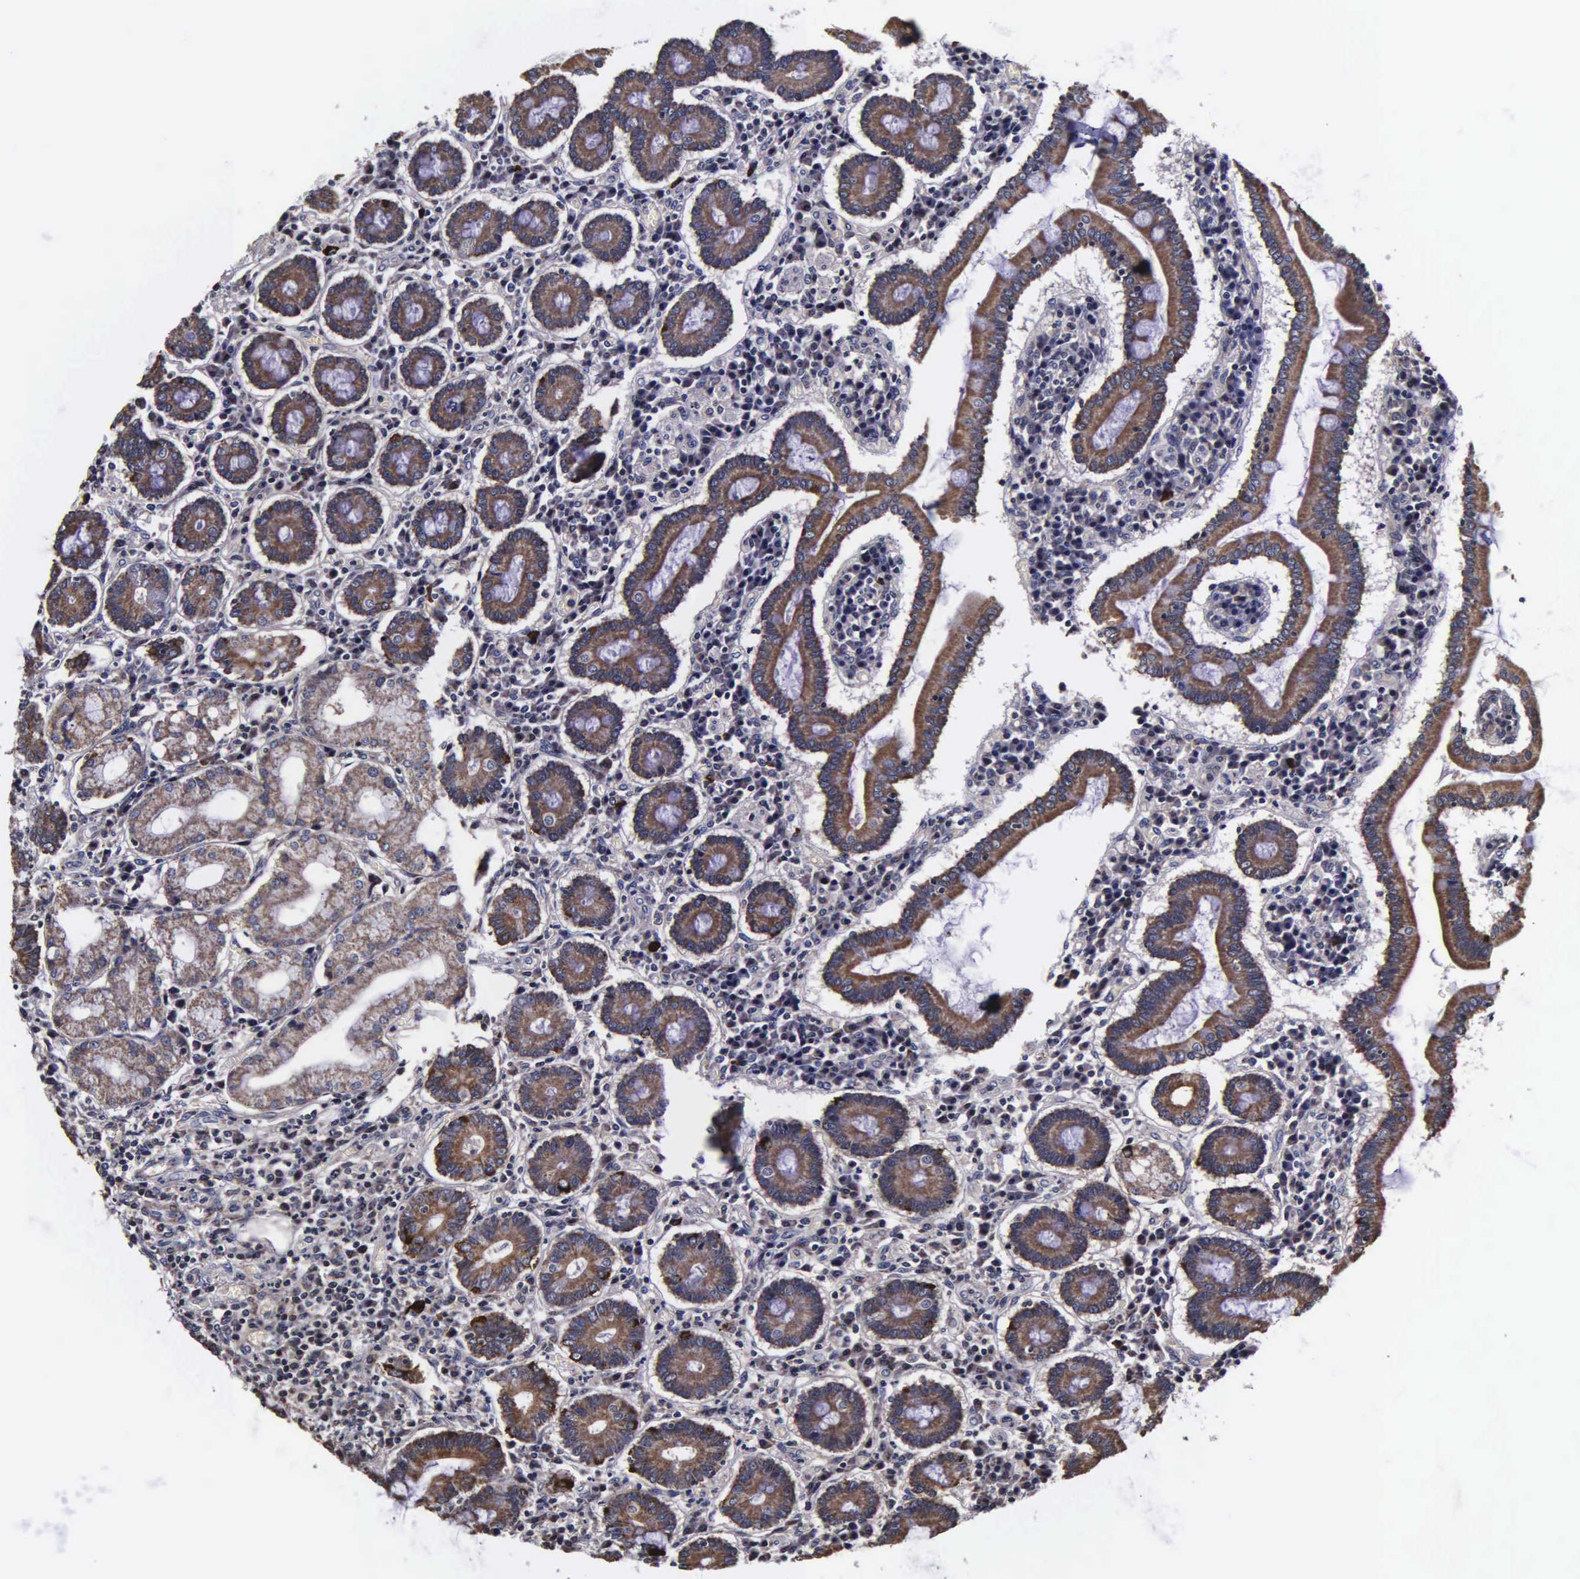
{"staining": {"intensity": "moderate", "quantity": ">75%", "location": "cytoplasmic/membranous"}, "tissue": "duodenum", "cell_type": "Glandular cells", "image_type": "normal", "snomed": [{"axis": "morphology", "description": "Normal tissue, NOS"}, {"axis": "topography", "description": "Duodenum"}], "caption": "Human duodenum stained with a brown dye displays moderate cytoplasmic/membranous positive staining in about >75% of glandular cells.", "gene": "PSMA3", "patient": {"sex": "female", "age": 73}}